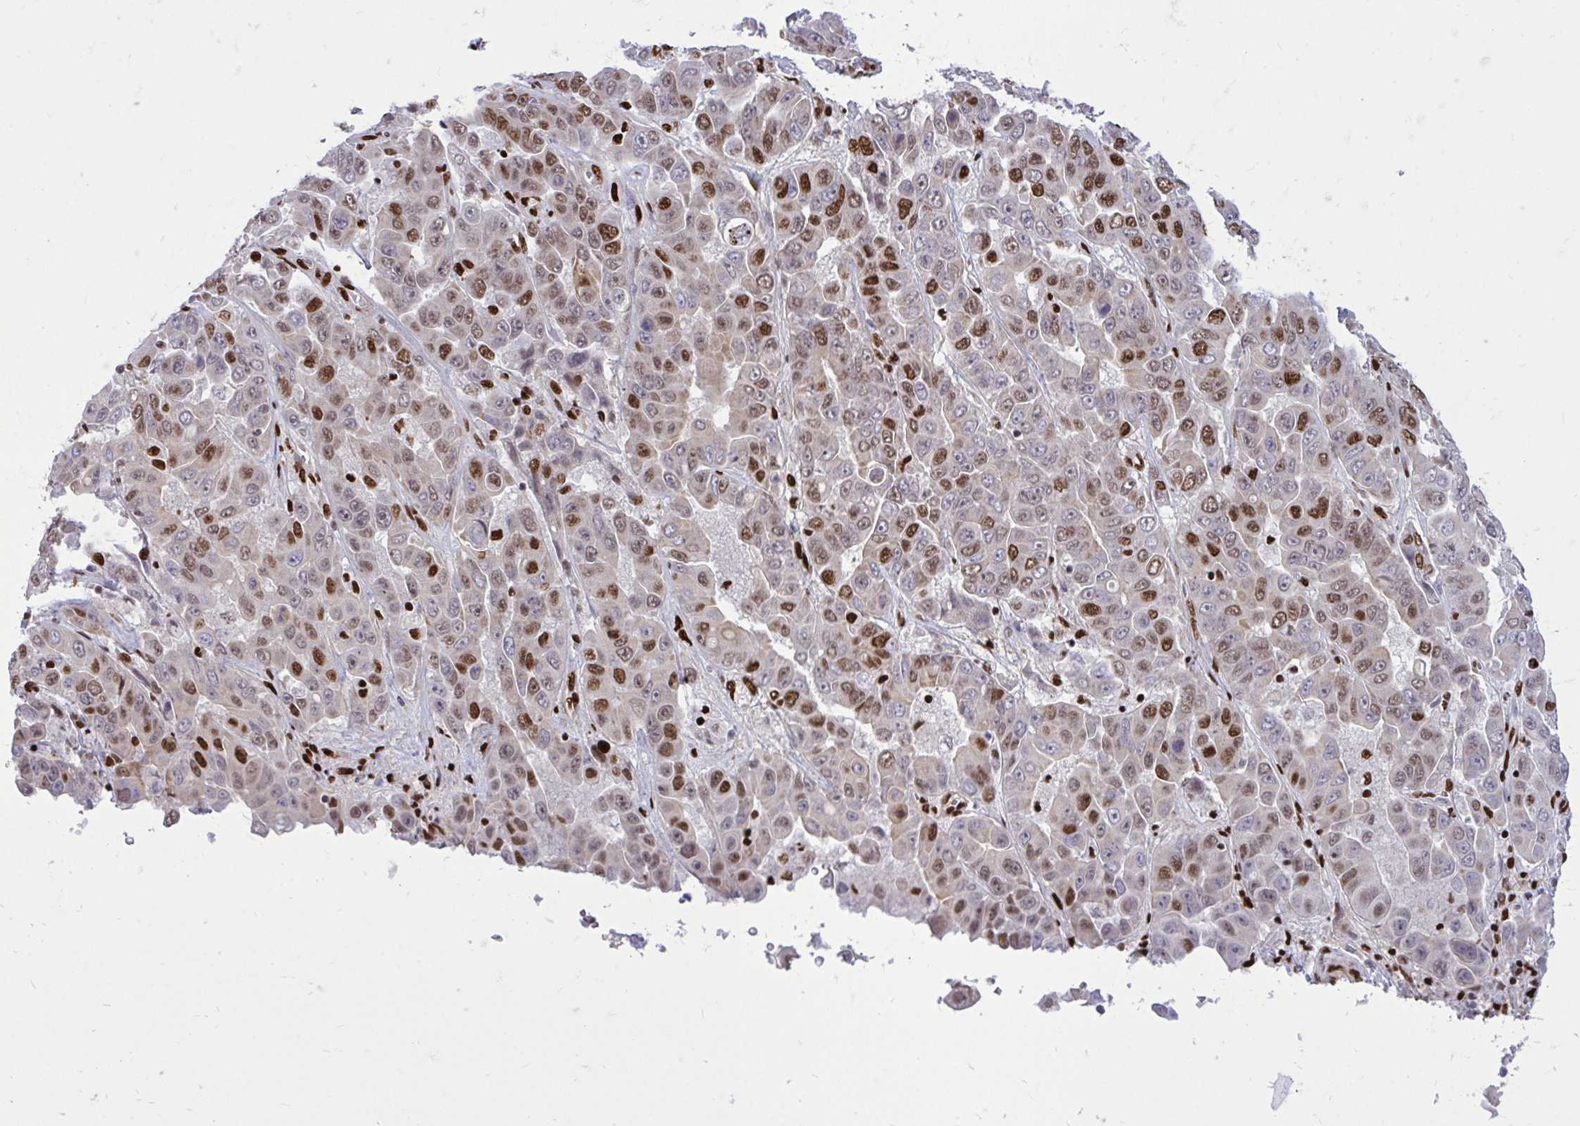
{"staining": {"intensity": "moderate", "quantity": ">75%", "location": "nuclear"}, "tissue": "liver cancer", "cell_type": "Tumor cells", "image_type": "cancer", "snomed": [{"axis": "morphology", "description": "Cholangiocarcinoma"}, {"axis": "topography", "description": "Liver"}], "caption": "Liver cancer tissue demonstrates moderate nuclear staining in about >75% of tumor cells The protein is stained brown, and the nuclei are stained in blue (DAB (3,3'-diaminobenzidine) IHC with brightfield microscopy, high magnification).", "gene": "TBL1Y", "patient": {"sex": "female", "age": 52}}